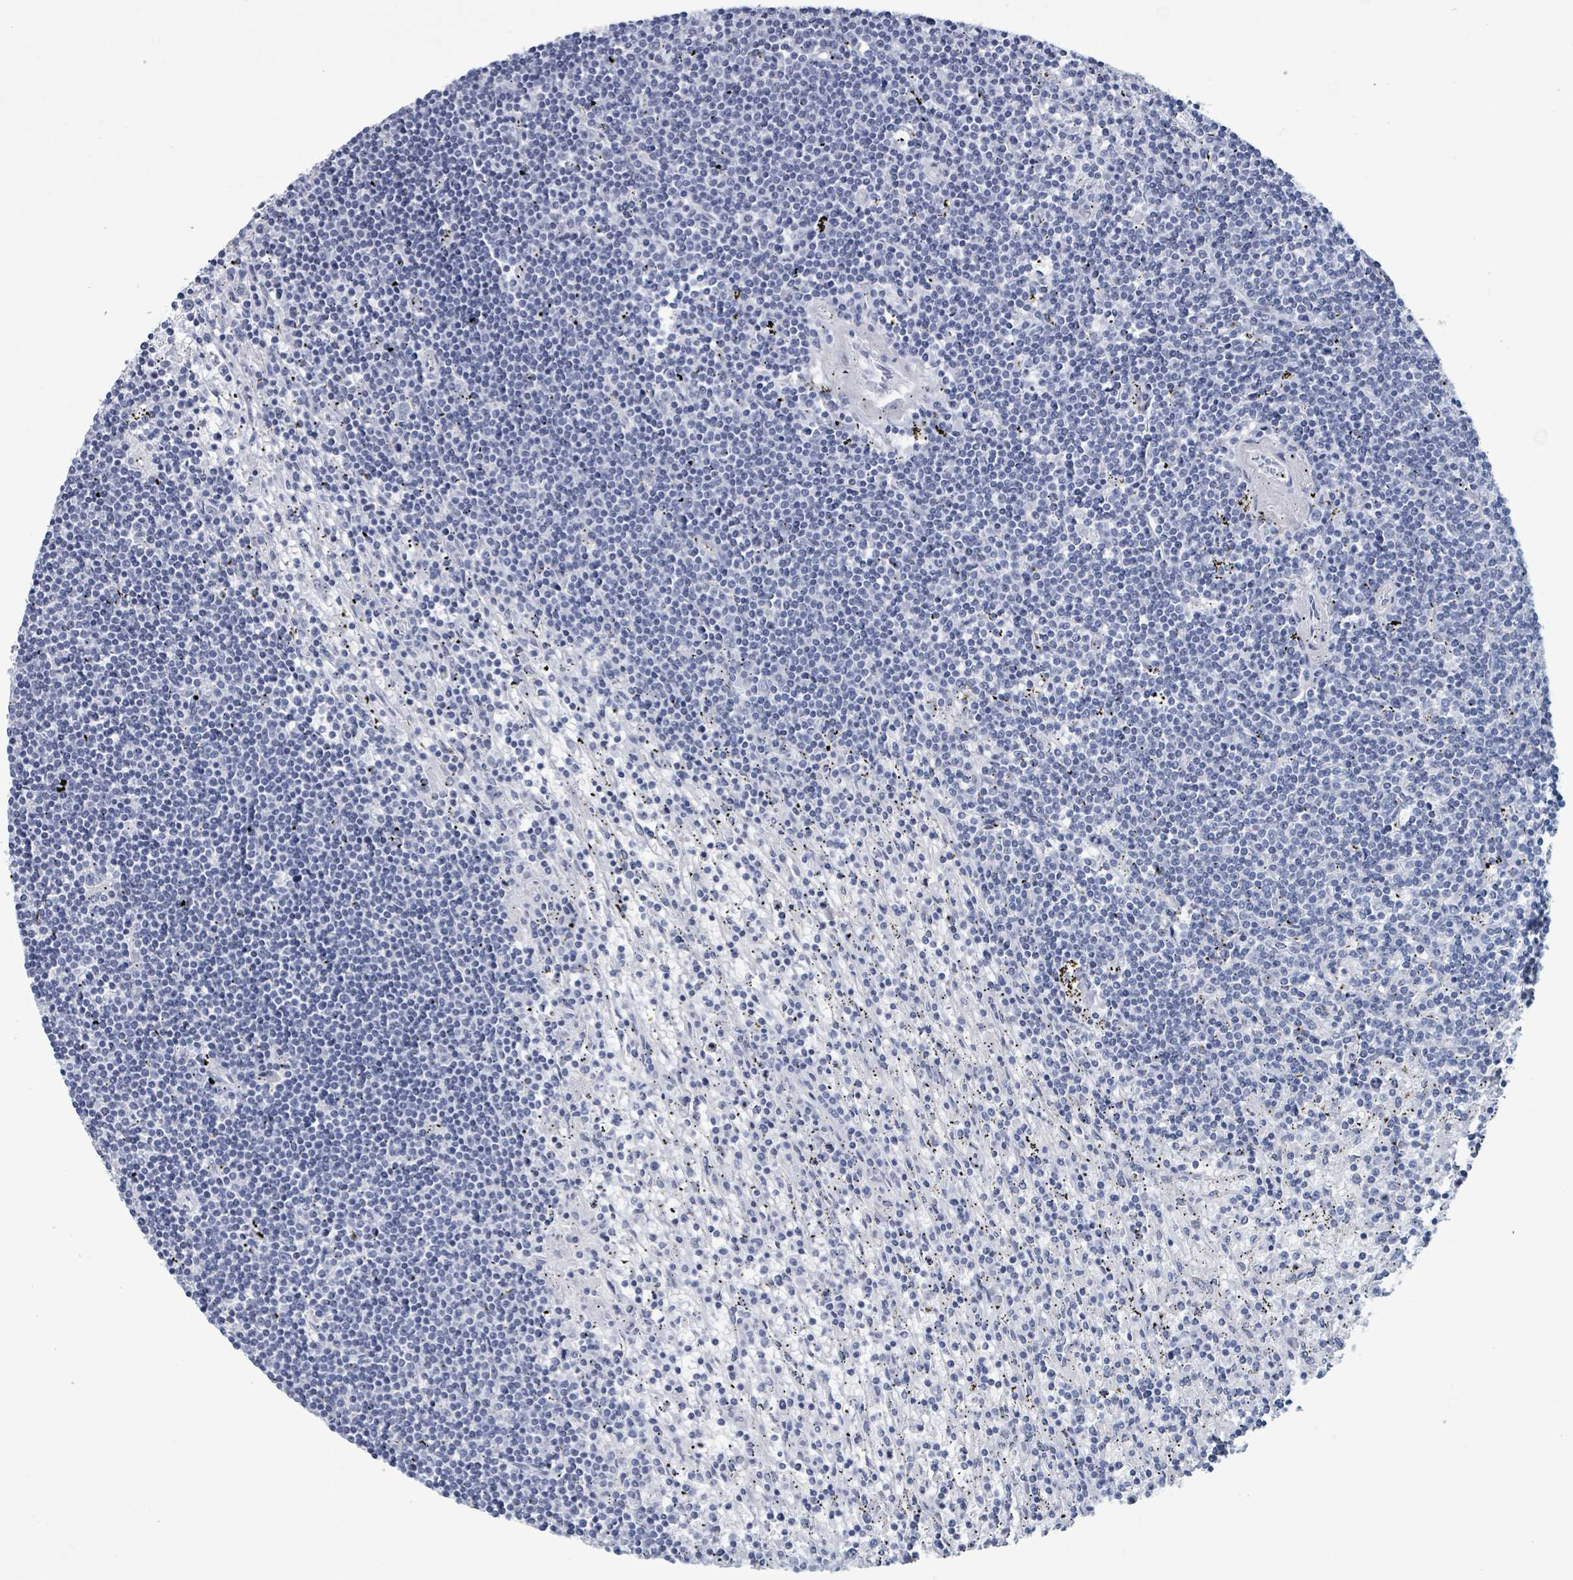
{"staining": {"intensity": "negative", "quantity": "none", "location": "none"}, "tissue": "lymphoma", "cell_type": "Tumor cells", "image_type": "cancer", "snomed": [{"axis": "morphology", "description": "Malignant lymphoma, non-Hodgkin's type, Low grade"}, {"axis": "topography", "description": "Spleen"}], "caption": "The micrograph reveals no significant positivity in tumor cells of malignant lymphoma, non-Hodgkin's type (low-grade).", "gene": "ZNF771", "patient": {"sex": "male", "age": 76}}